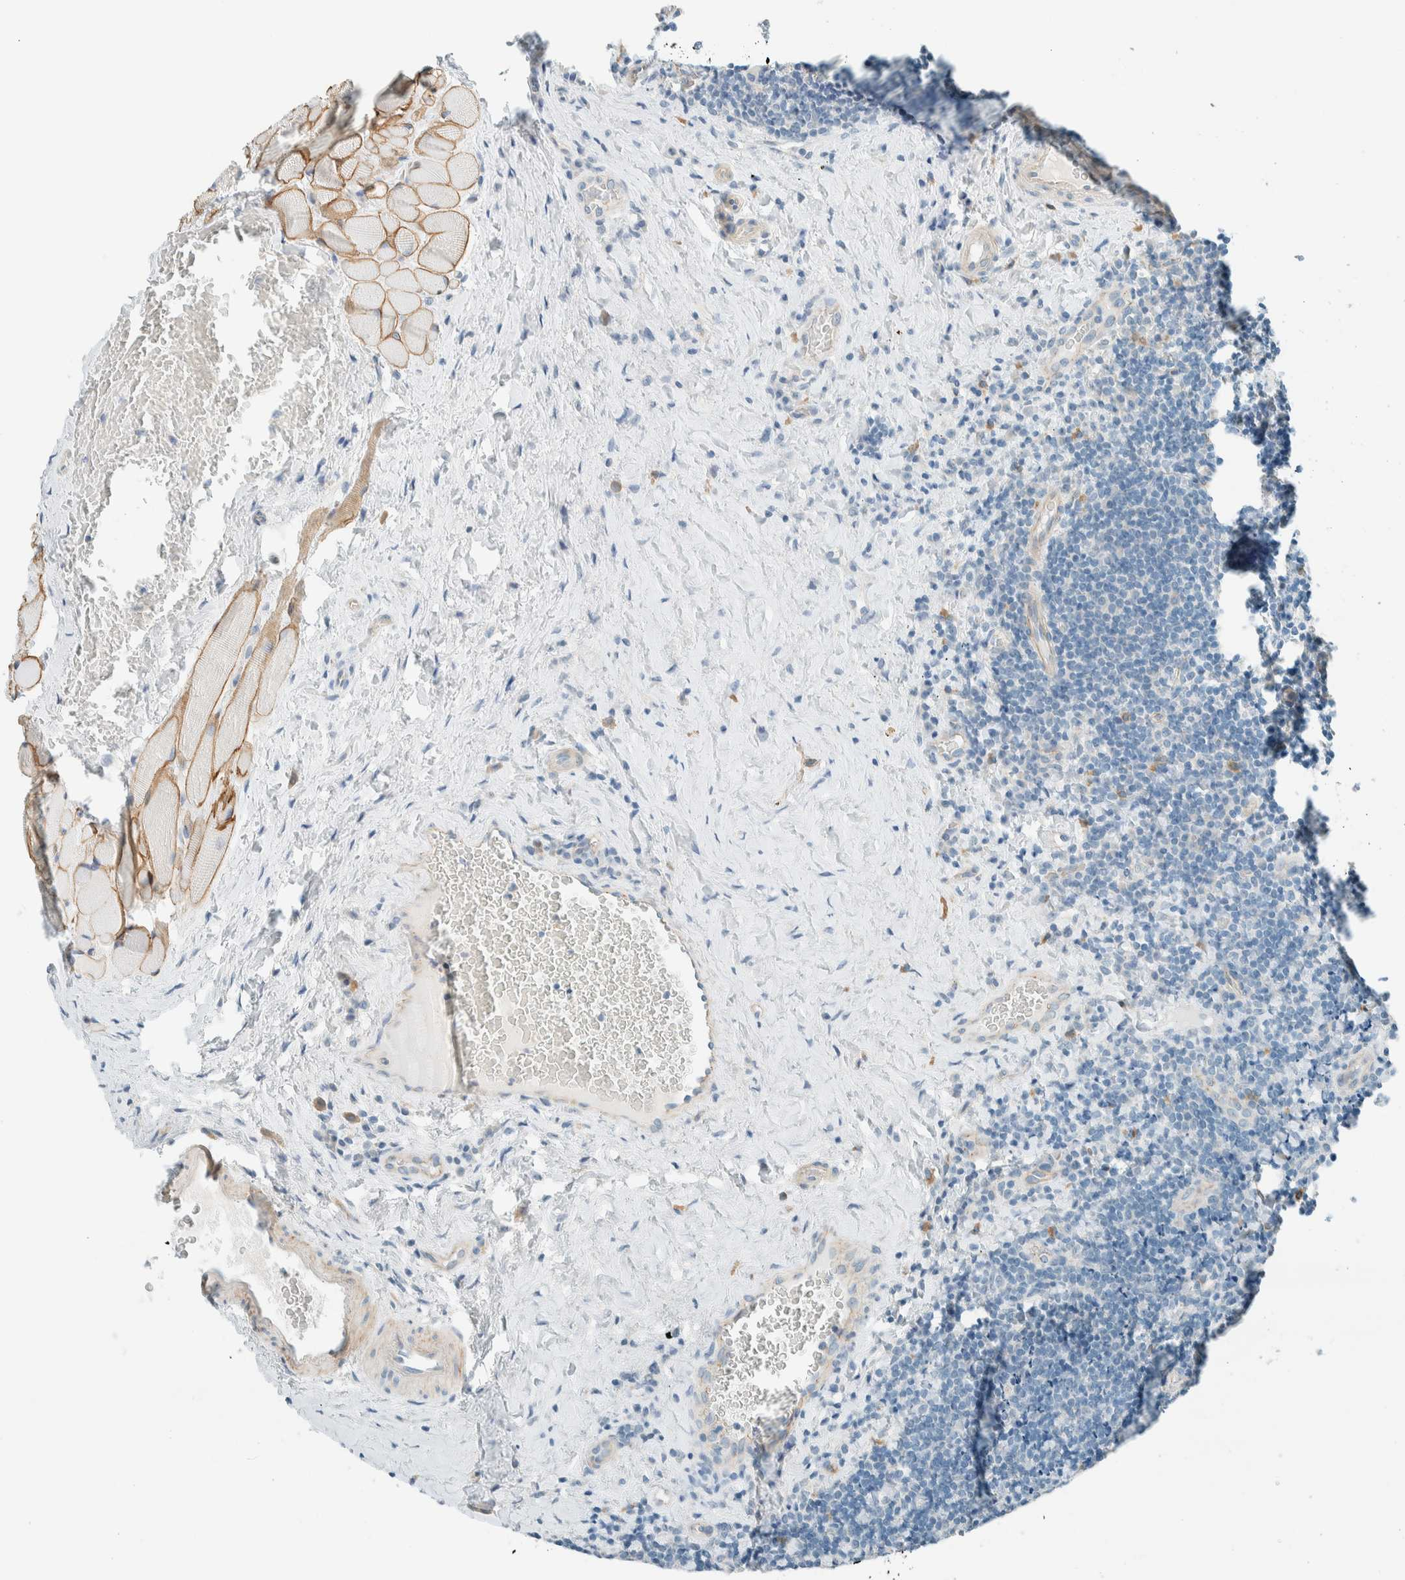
{"staining": {"intensity": "negative", "quantity": "none", "location": "none"}, "tissue": "lymphoma", "cell_type": "Tumor cells", "image_type": "cancer", "snomed": [{"axis": "morphology", "description": "Malignant lymphoma, non-Hodgkin's type, High grade"}, {"axis": "topography", "description": "Tonsil"}], "caption": "IHC image of human high-grade malignant lymphoma, non-Hodgkin's type stained for a protein (brown), which shows no expression in tumor cells.", "gene": "SLFN12", "patient": {"sex": "female", "age": 36}}